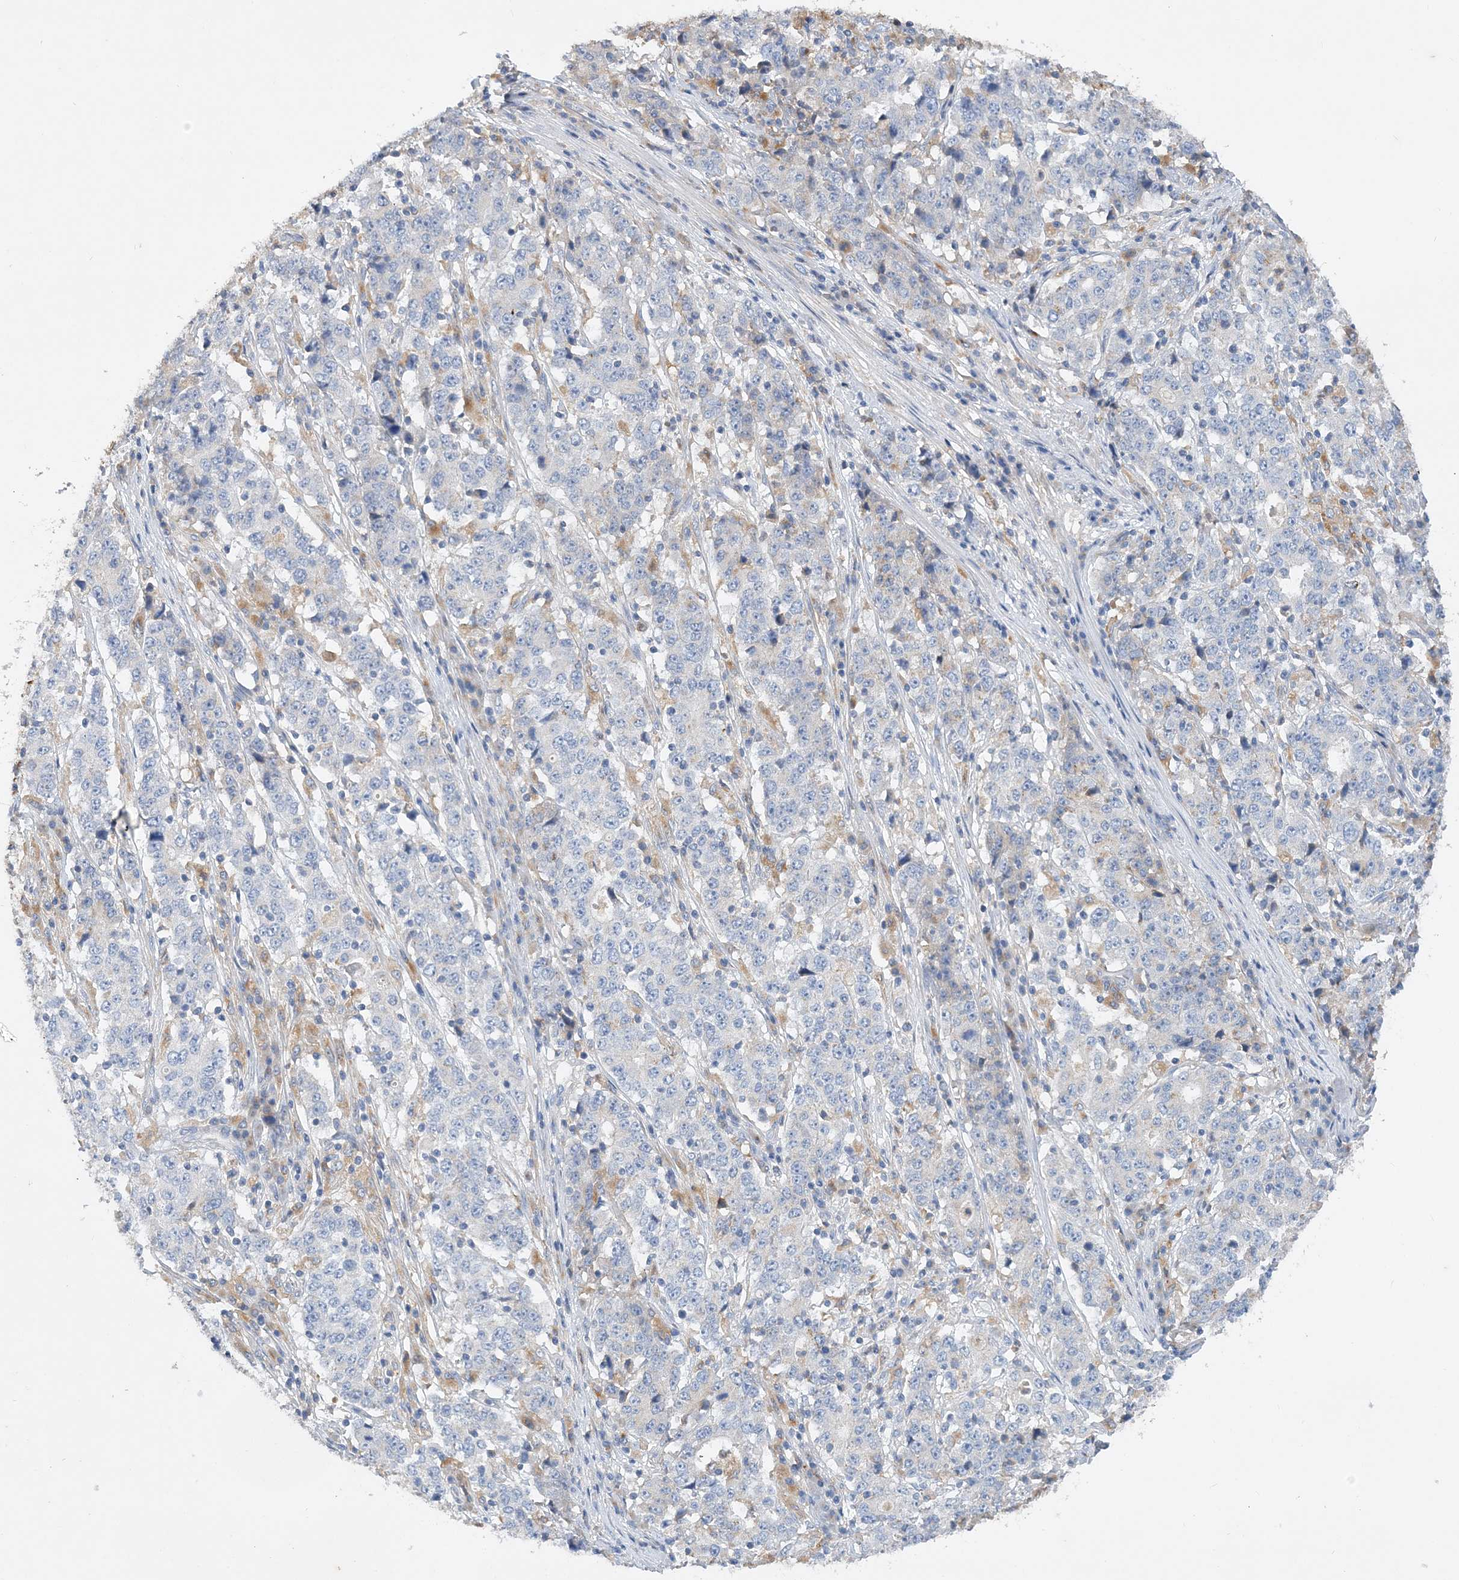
{"staining": {"intensity": "negative", "quantity": "none", "location": "none"}, "tissue": "stomach cancer", "cell_type": "Tumor cells", "image_type": "cancer", "snomed": [{"axis": "morphology", "description": "Adenocarcinoma, NOS"}, {"axis": "topography", "description": "Stomach"}], "caption": "Immunohistochemical staining of human stomach adenocarcinoma shows no significant staining in tumor cells.", "gene": "GRINA", "patient": {"sex": "male", "age": 59}}